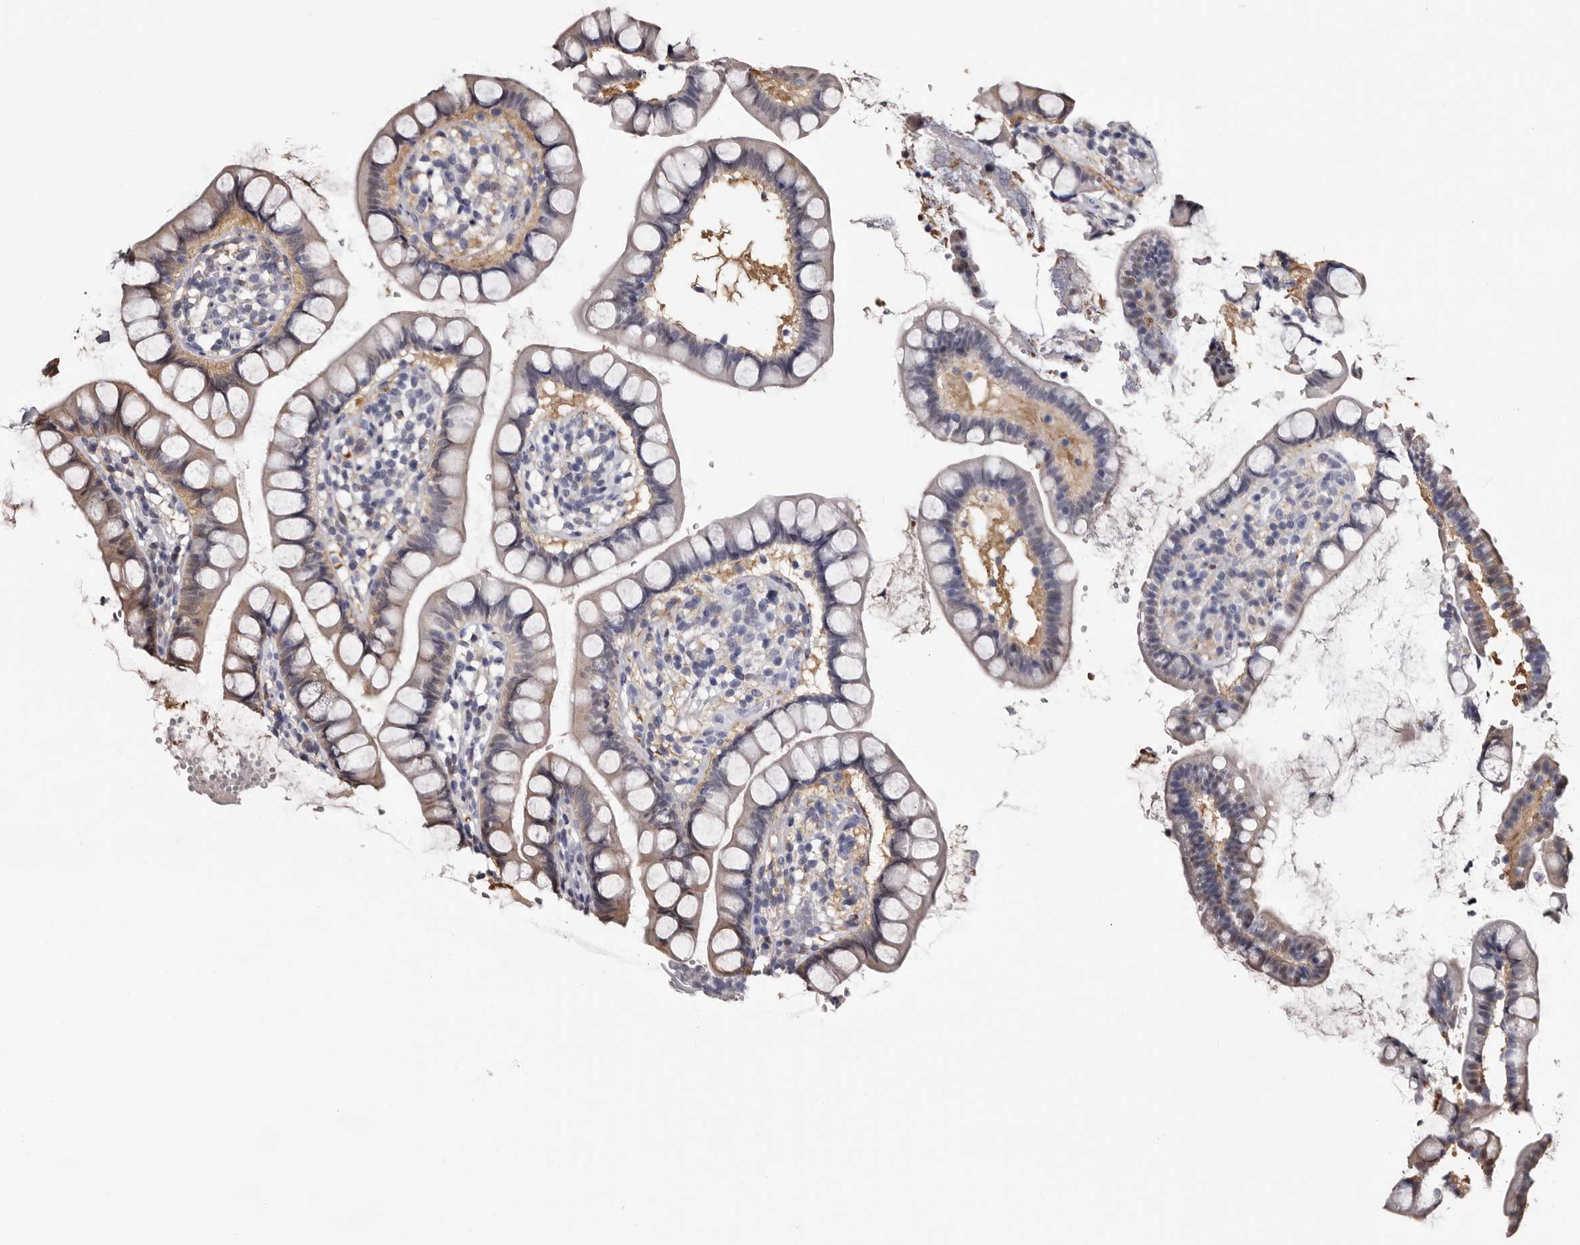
{"staining": {"intensity": "weak", "quantity": "25%-75%", "location": "cytoplasmic/membranous"}, "tissue": "small intestine", "cell_type": "Glandular cells", "image_type": "normal", "snomed": [{"axis": "morphology", "description": "Normal tissue, NOS"}, {"axis": "topography", "description": "Small intestine"}], "caption": "Immunohistochemical staining of normal small intestine shows 25%-75% levels of weak cytoplasmic/membranous protein expression in about 25%-75% of glandular cells. The protein is stained brown, and the nuclei are stained in blue (DAB IHC with brightfield microscopy, high magnification).", "gene": "DNPH1", "patient": {"sex": "female", "age": 84}}